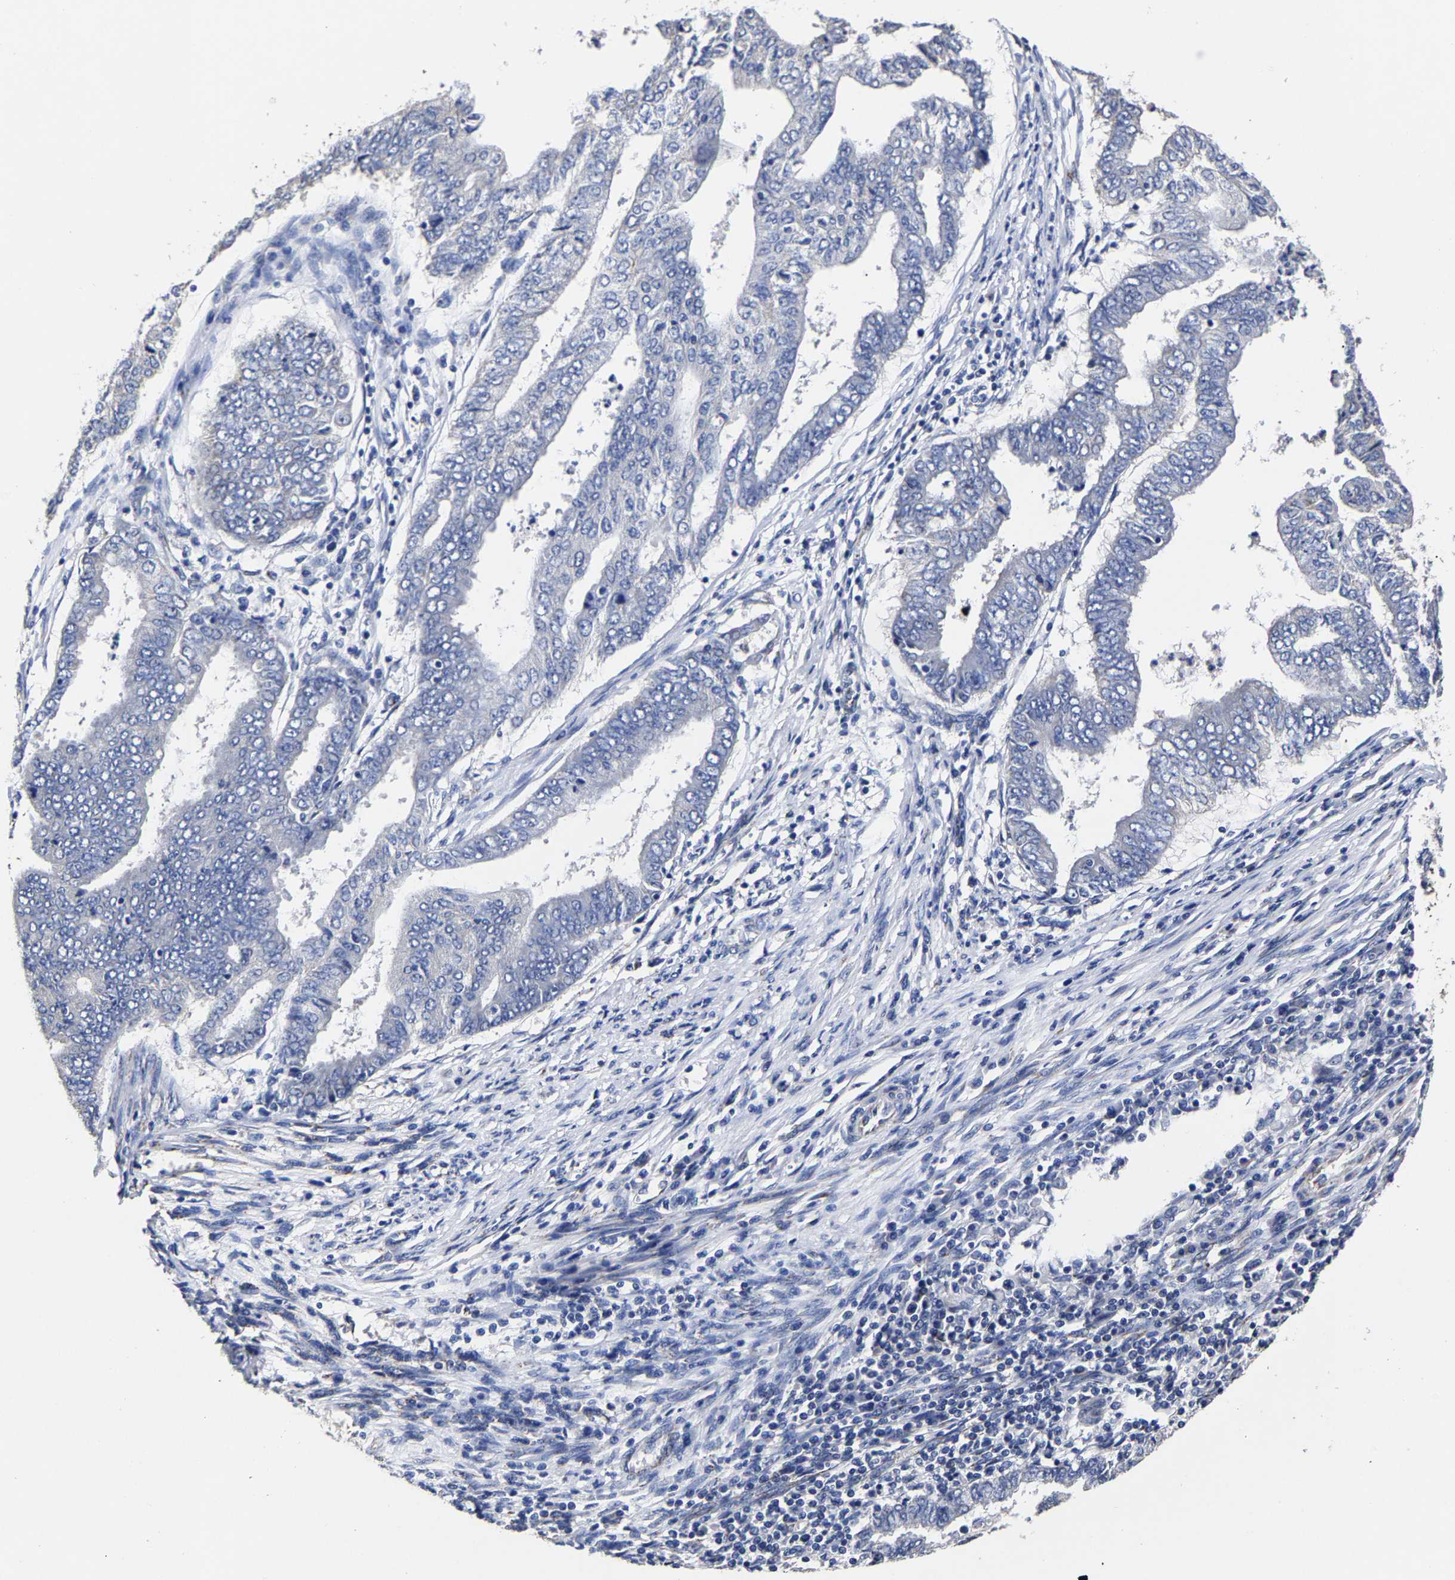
{"staining": {"intensity": "negative", "quantity": "none", "location": "none"}, "tissue": "endometrial cancer", "cell_type": "Tumor cells", "image_type": "cancer", "snomed": [{"axis": "morphology", "description": "Polyp, NOS"}, {"axis": "morphology", "description": "Adenocarcinoma, NOS"}, {"axis": "morphology", "description": "Adenoma, NOS"}, {"axis": "topography", "description": "Endometrium"}], "caption": "Human endometrial cancer (adenocarcinoma) stained for a protein using immunohistochemistry (IHC) displays no positivity in tumor cells.", "gene": "AASS", "patient": {"sex": "female", "age": 79}}